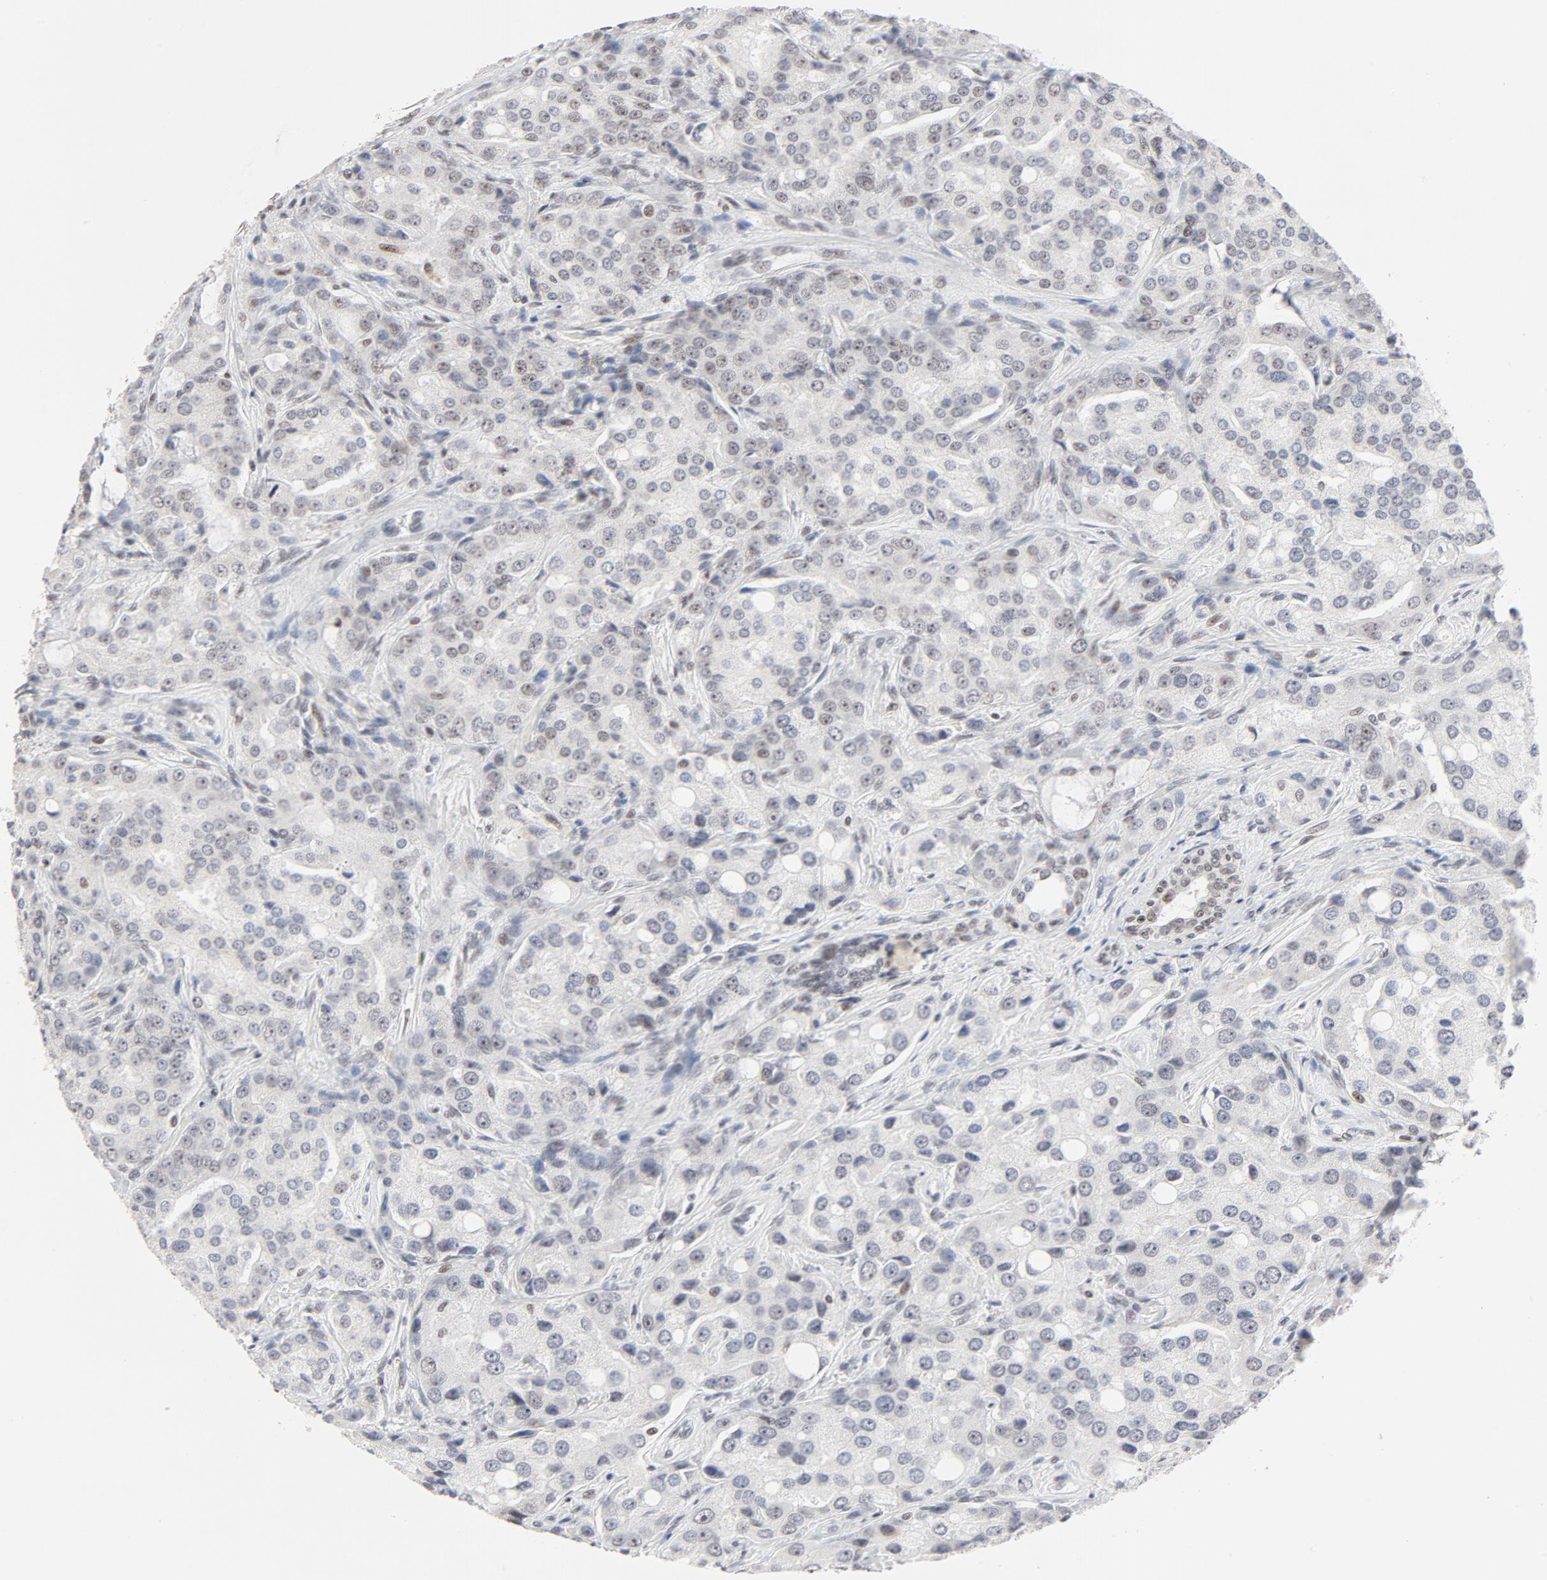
{"staining": {"intensity": "weak", "quantity": "<25%", "location": "nuclear"}, "tissue": "prostate cancer", "cell_type": "Tumor cells", "image_type": "cancer", "snomed": [{"axis": "morphology", "description": "Adenocarcinoma, High grade"}, {"axis": "topography", "description": "Prostate"}], "caption": "Immunohistochemistry (IHC) of human prostate cancer displays no staining in tumor cells.", "gene": "GTF2H1", "patient": {"sex": "male", "age": 72}}